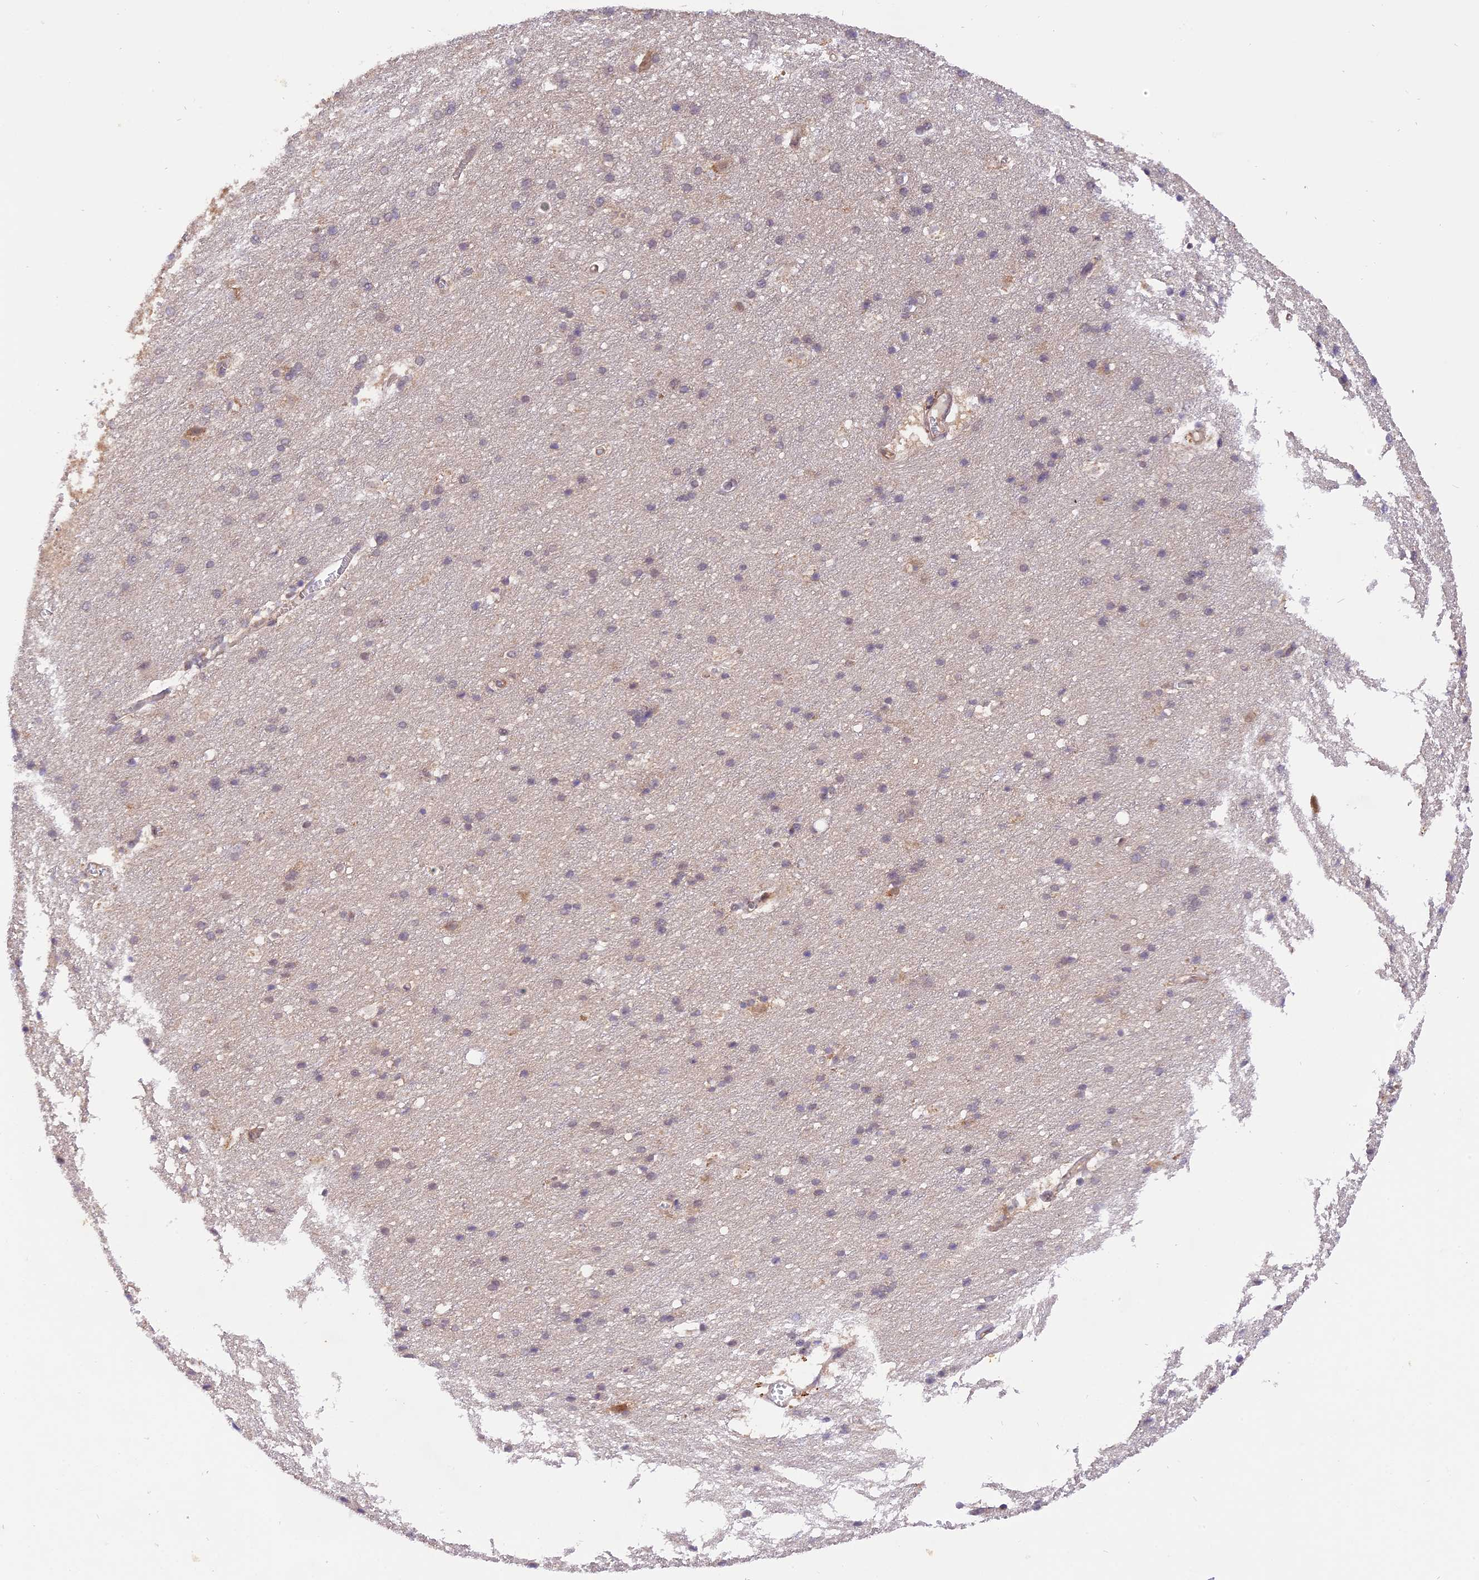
{"staining": {"intensity": "weak", "quantity": "25%-75%", "location": "cytoplasmic/membranous"}, "tissue": "cerebral cortex", "cell_type": "Endothelial cells", "image_type": "normal", "snomed": [{"axis": "morphology", "description": "Normal tissue, NOS"}, {"axis": "topography", "description": "Cerebral cortex"}], "caption": "High-power microscopy captured an immunohistochemistry (IHC) image of unremarkable cerebral cortex, revealing weak cytoplasmic/membranous expression in about 25%-75% of endothelial cells. The protein is stained brown, and the nuclei are stained in blue (DAB (3,3'-diaminobenzidine) IHC with brightfield microscopy, high magnification).", "gene": "SAMD4A", "patient": {"sex": "male", "age": 54}}